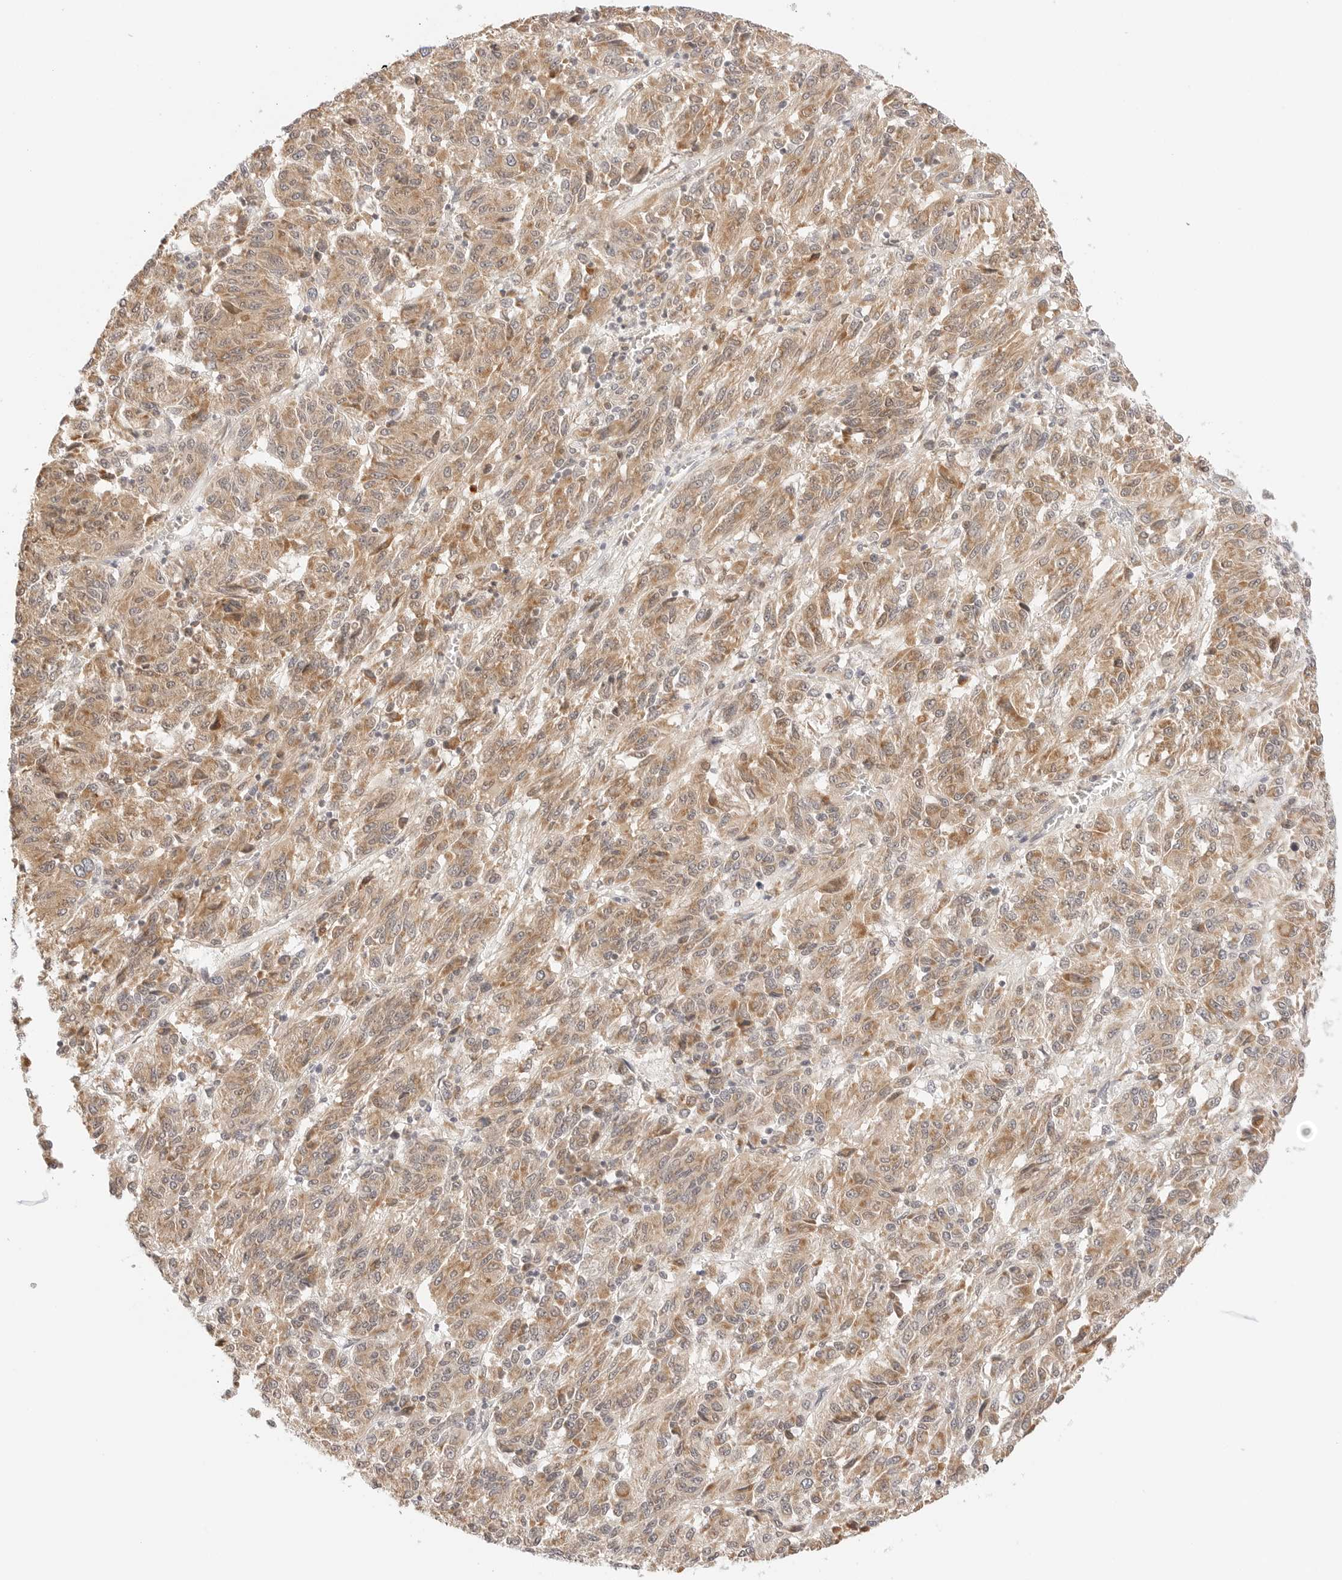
{"staining": {"intensity": "moderate", "quantity": ">75%", "location": "cytoplasmic/membranous"}, "tissue": "melanoma", "cell_type": "Tumor cells", "image_type": "cancer", "snomed": [{"axis": "morphology", "description": "Malignant melanoma, Metastatic site"}, {"axis": "topography", "description": "Lung"}], "caption": "Human malignant melanoma (metastatic site) stained with a protein marker shows moderate staining in tumor cells.", "gene": "ERO1B", "patient": {"sex": "male", "age": 64}}